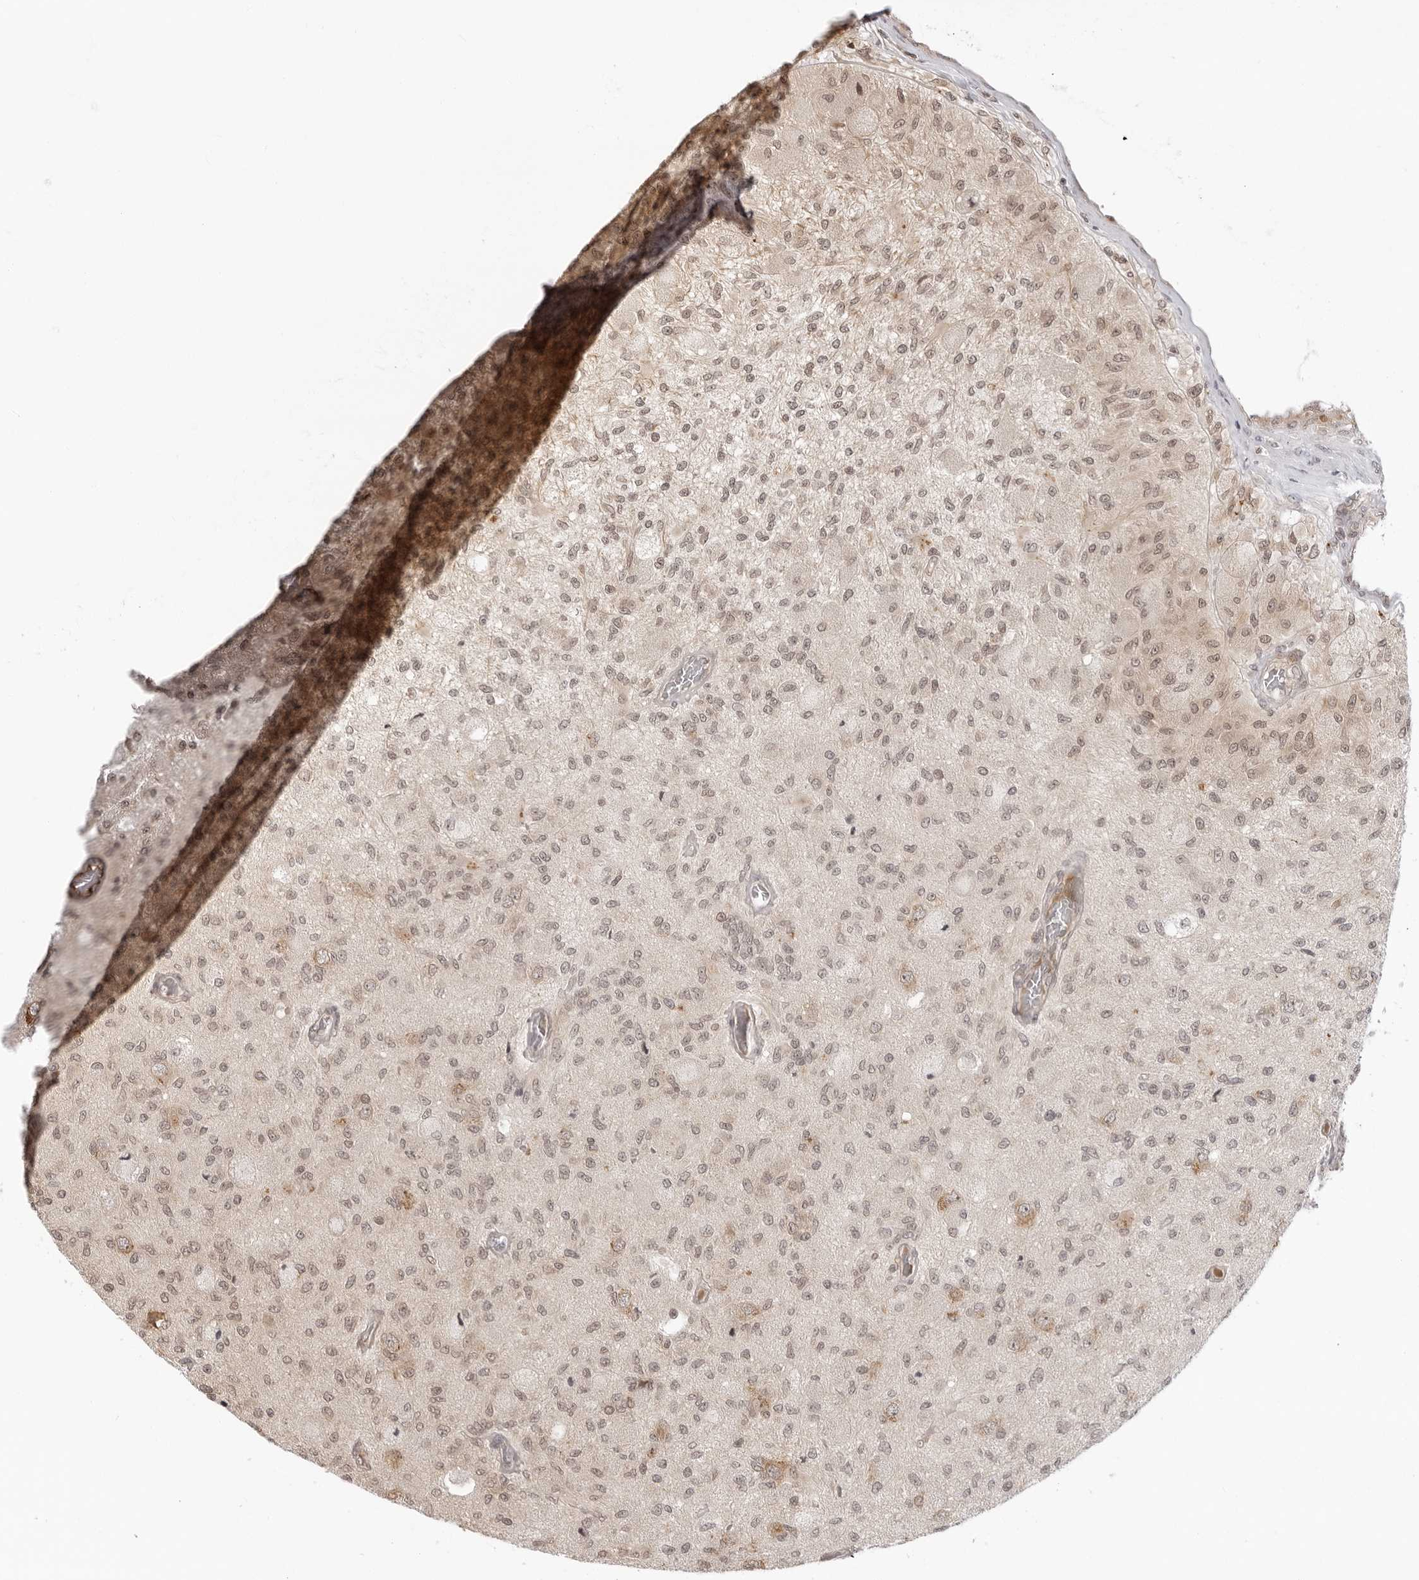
{"staining": {"intensity": "weak", "quantity": ">75%", "location": "nuclear"}, "tissue": "glioma", "cell_type": "Tumor cells", "image_type": "cancer", "snomed": [{"axis": "morphology", "description": "Normal tissue, NOS"}, {"axis": "morphology", "description": "Glioma, malignant, High grade"}, {"axis": "topography", "description": "Cerebral cortex"}], "caption": "Immunohistochemistry (IHC) of human high-grade glioma (malignant) demonstrates low levels of weak nuclear expression in about >75% of tumor cells. (DAB (3,3'-diaminobenzidine) = brown stain, brightfield microscopy at high magnification).", "gene": "PRRC2C", "patient": {"sex": "male", "age": 77}}